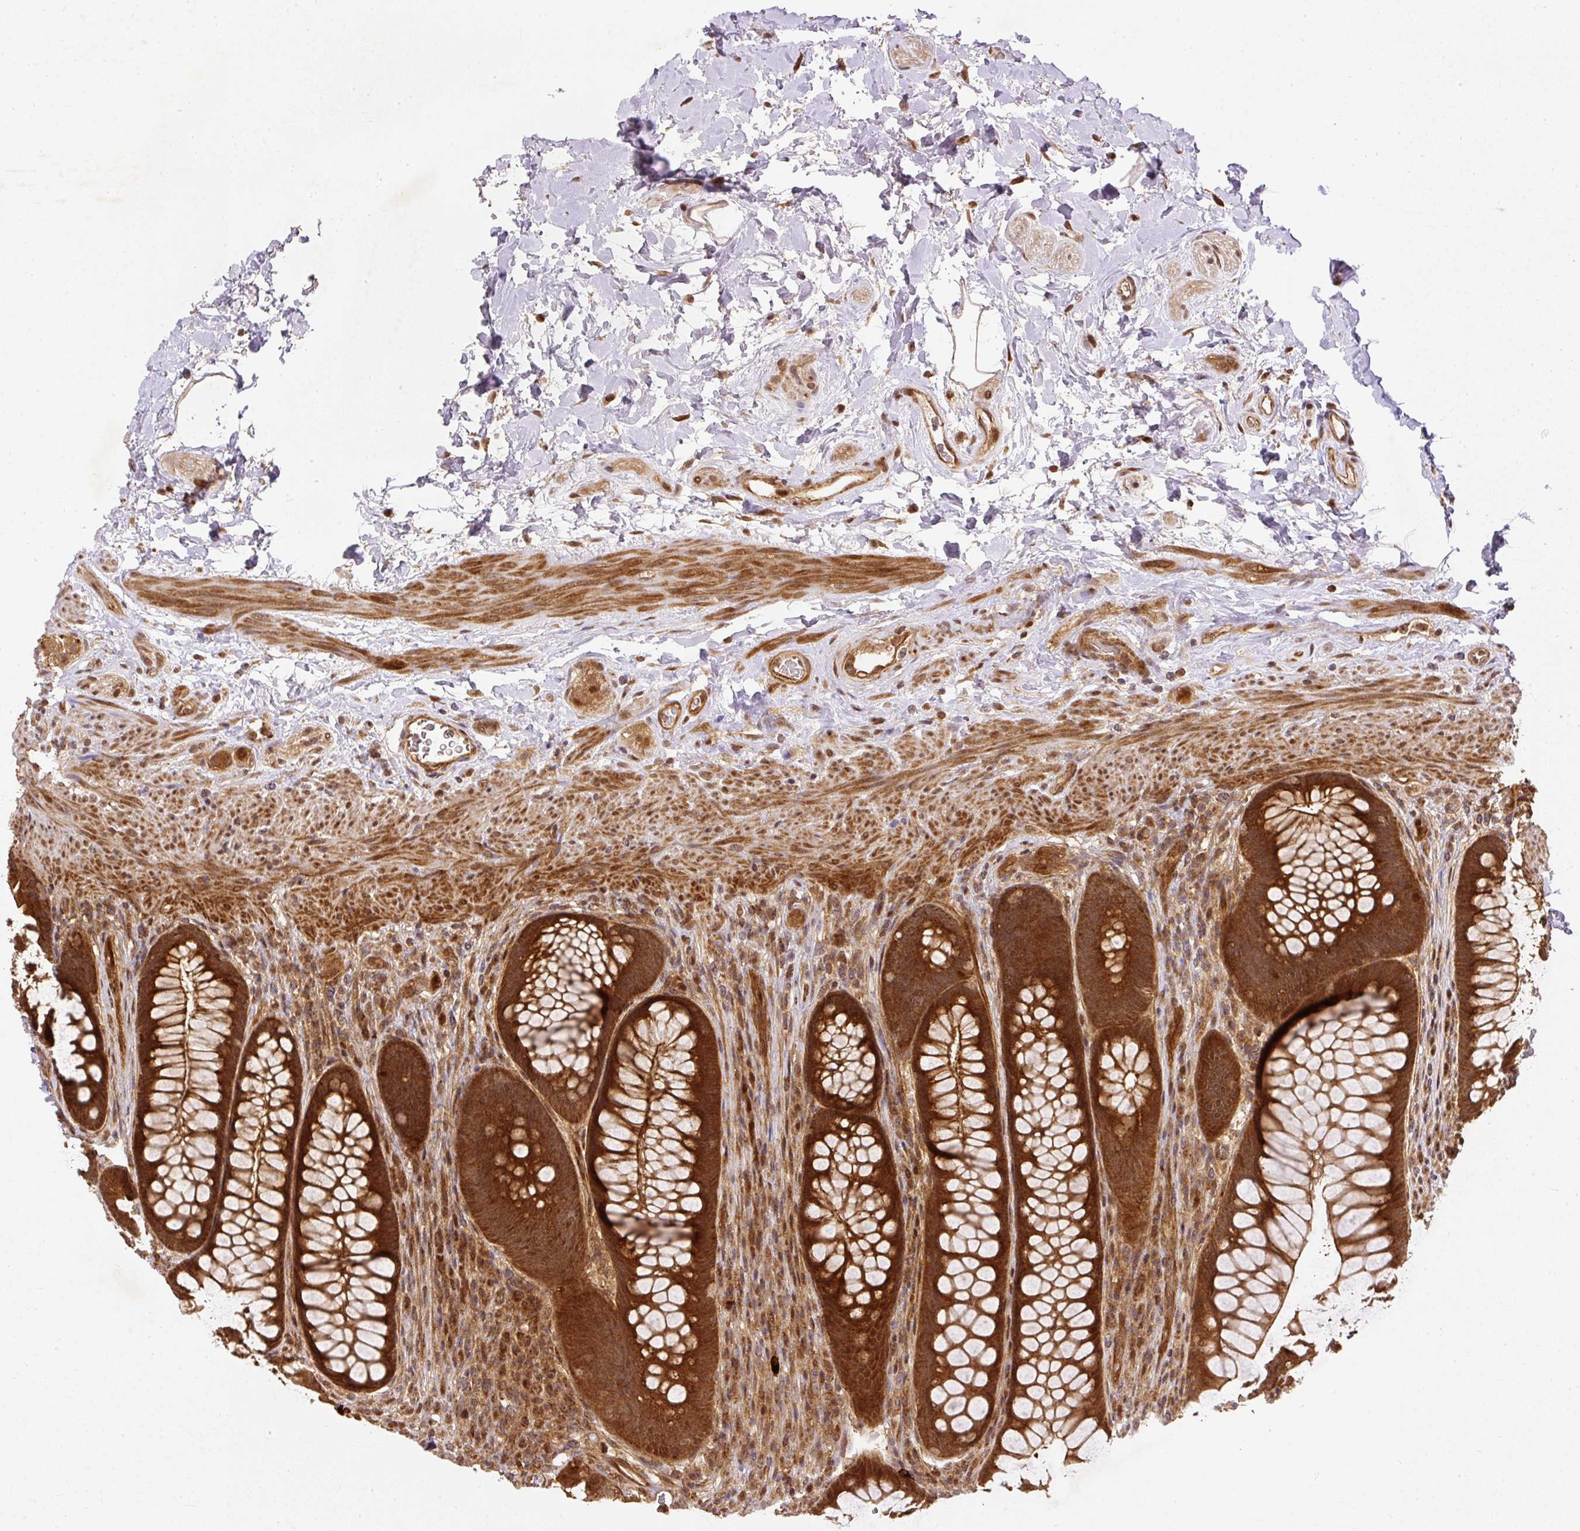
{"staining": {"intensity": "strong", "quantity": ">75%", "location": "cytoplasmic/membranous,nuclear"}, "tissue": "rectum", "cell_type": "Glandular cells", "image_type": "normal", "snomed": [{"axis": "morphology", "description": "Normal tissue, NOS"}, {"axis": "topography", "description": "Rectum"}], "caption": "A brown stain labels strong cytoplasmic/membranous,nuclear positivity of a protein in glandular cells of normal rectum.", "gene": "PSMD1", "patient": {"sex": "male", "age": 53}}